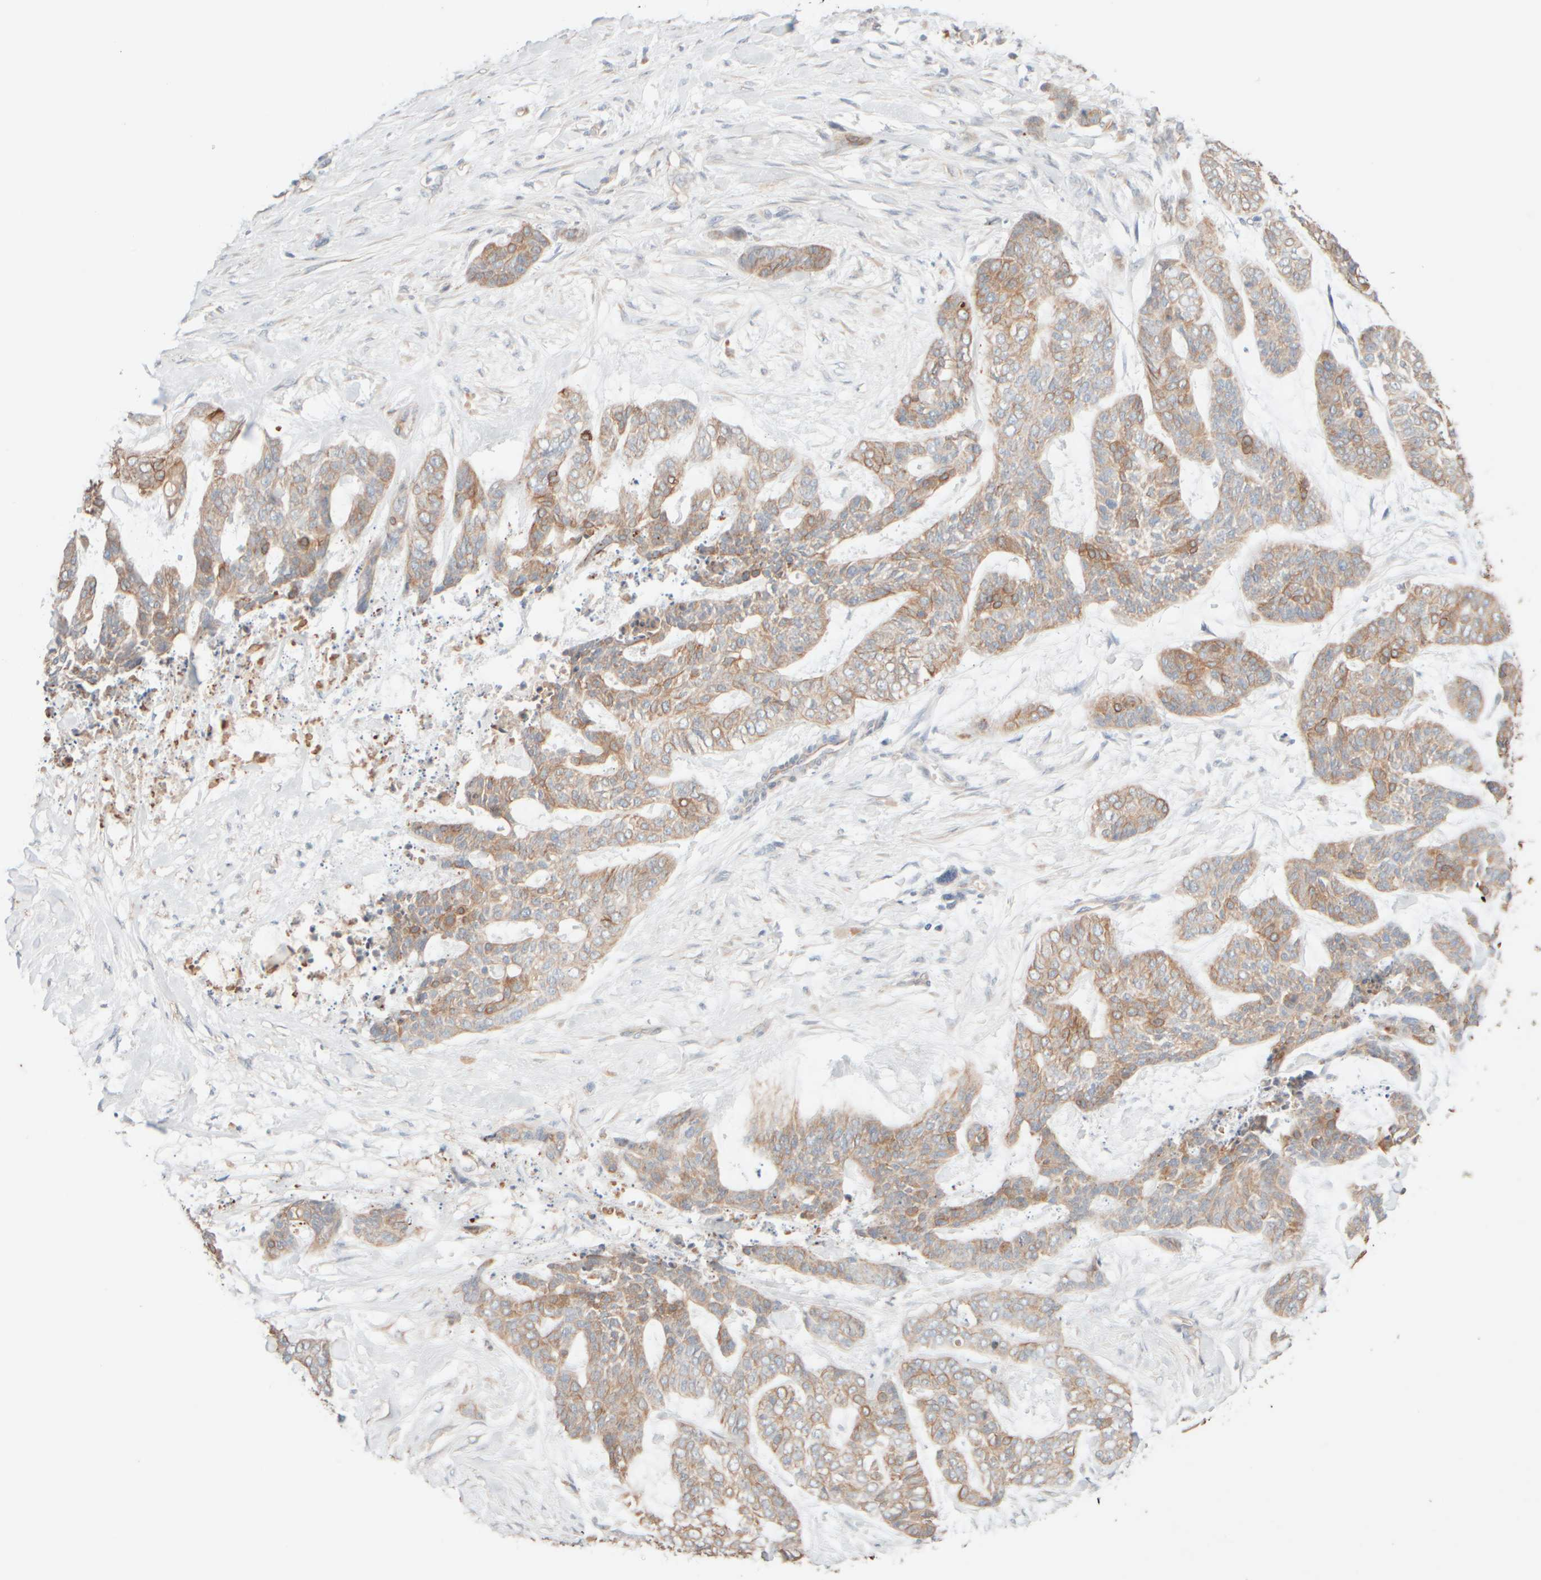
{"staining": {"intensity": "moderate", "quantity": "<25%", "location": "cytoplasmic/membranous"}, "tissue": "skin cancer", "cell_type": "Tumor cells", "image_type": "cancer", "snomed": [{"axis": "morphology", "description": "Basal cell carcinoma"}, {"axis": "topography", "description": "Skin"}], "caption": "Skin basal cell carcinoma stained for a protein (brown) demonstrates moderate cytoplasmic/membranous positive staining in about <25% of tumor cells.", "gene": "KRT15", "patient": {"sex": "female", "age": 64}}